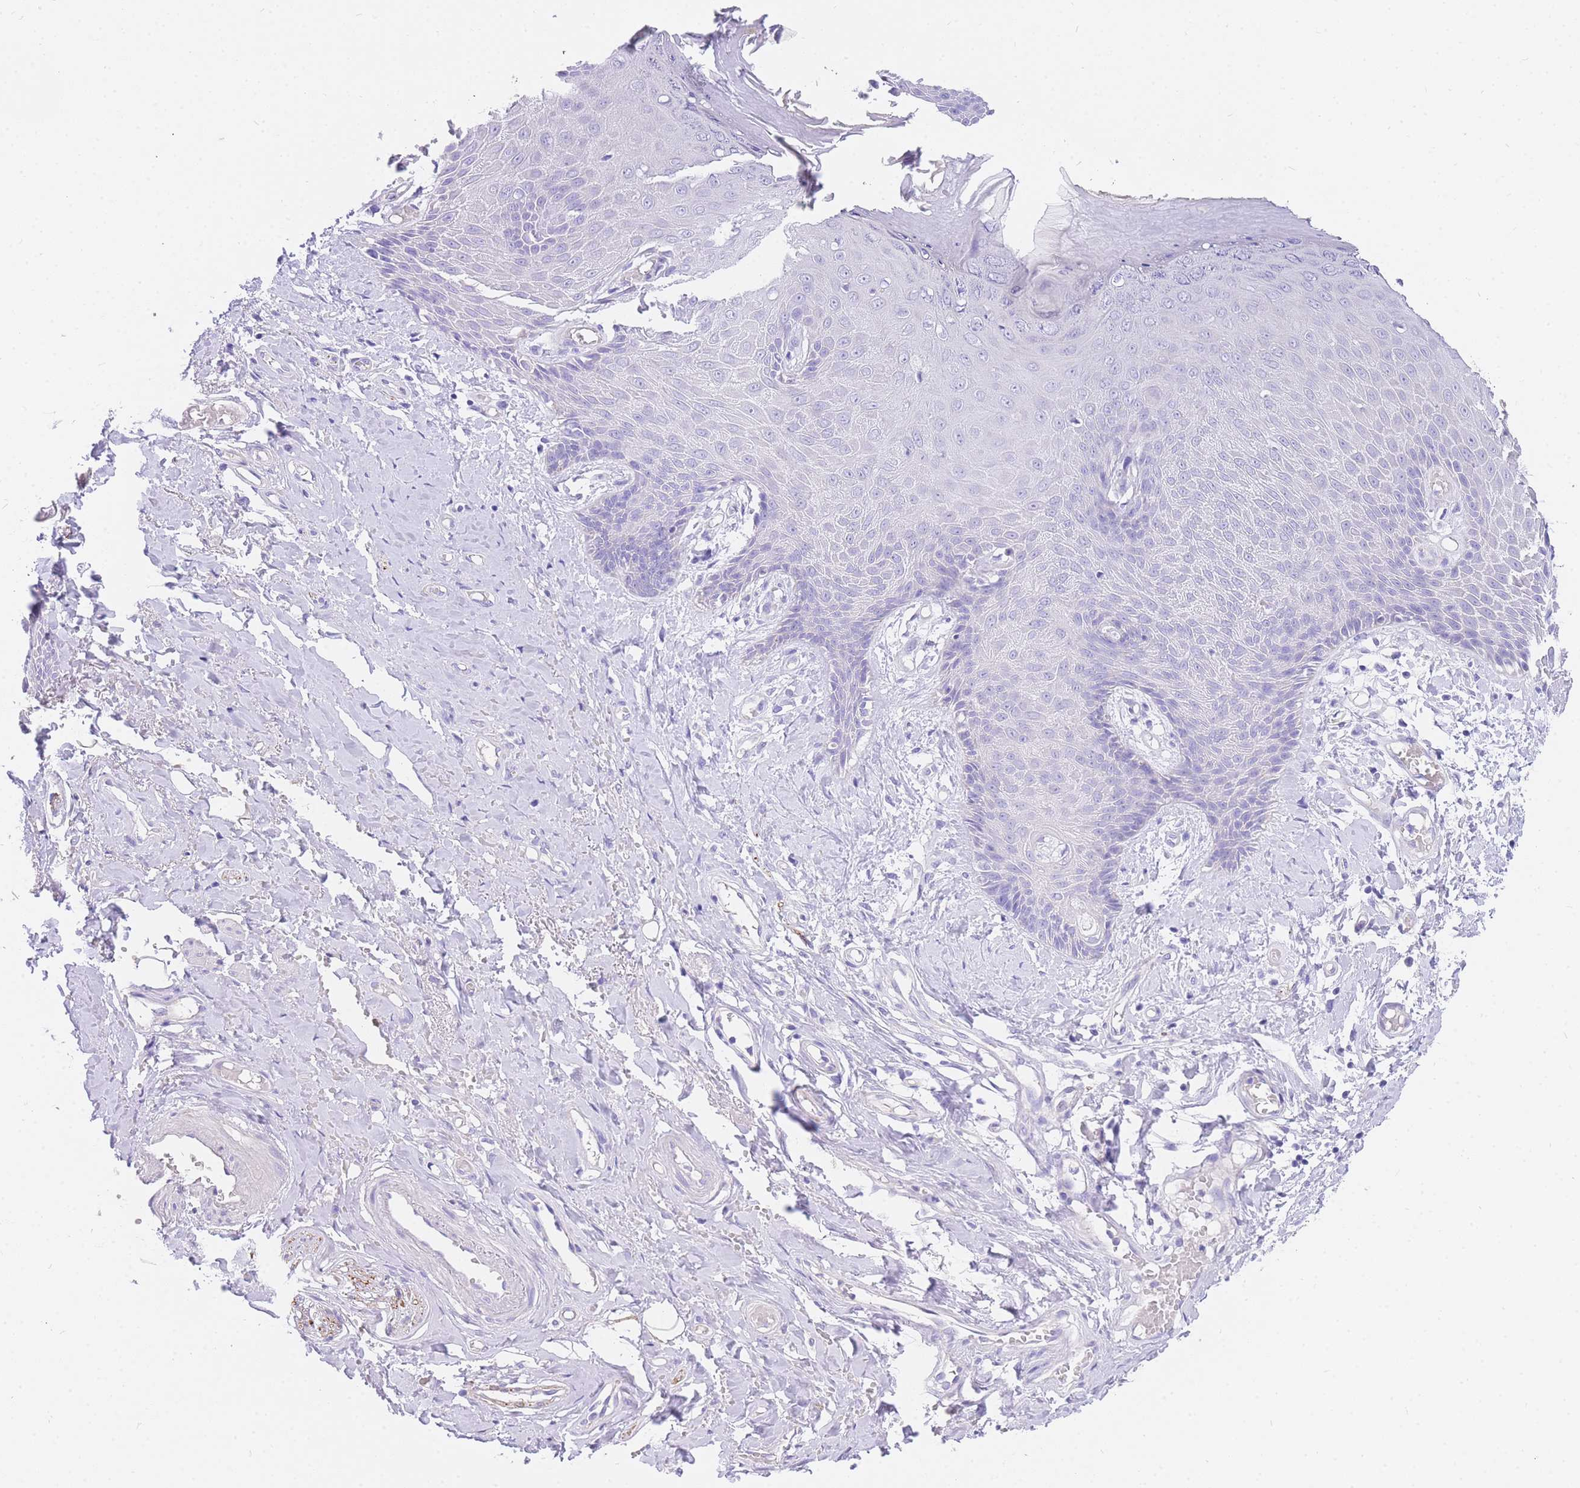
{"staining": {"intensity": "negative", "quantity": "none", "location": "none"}, "tissue": "skin", "cell_type": "Epidermal cells", "image_type": "normal", "snomed": [{"axis": "morphology", "description": "Normal tissue, NOS"}, {"axis": "topography", "description": "Anal"}], "caption": "Micrograph shows no protein positivity in epidermal cells of benign skin.", "gene": "UPK1A", "patient": {"sex": "male", "age": 78}}